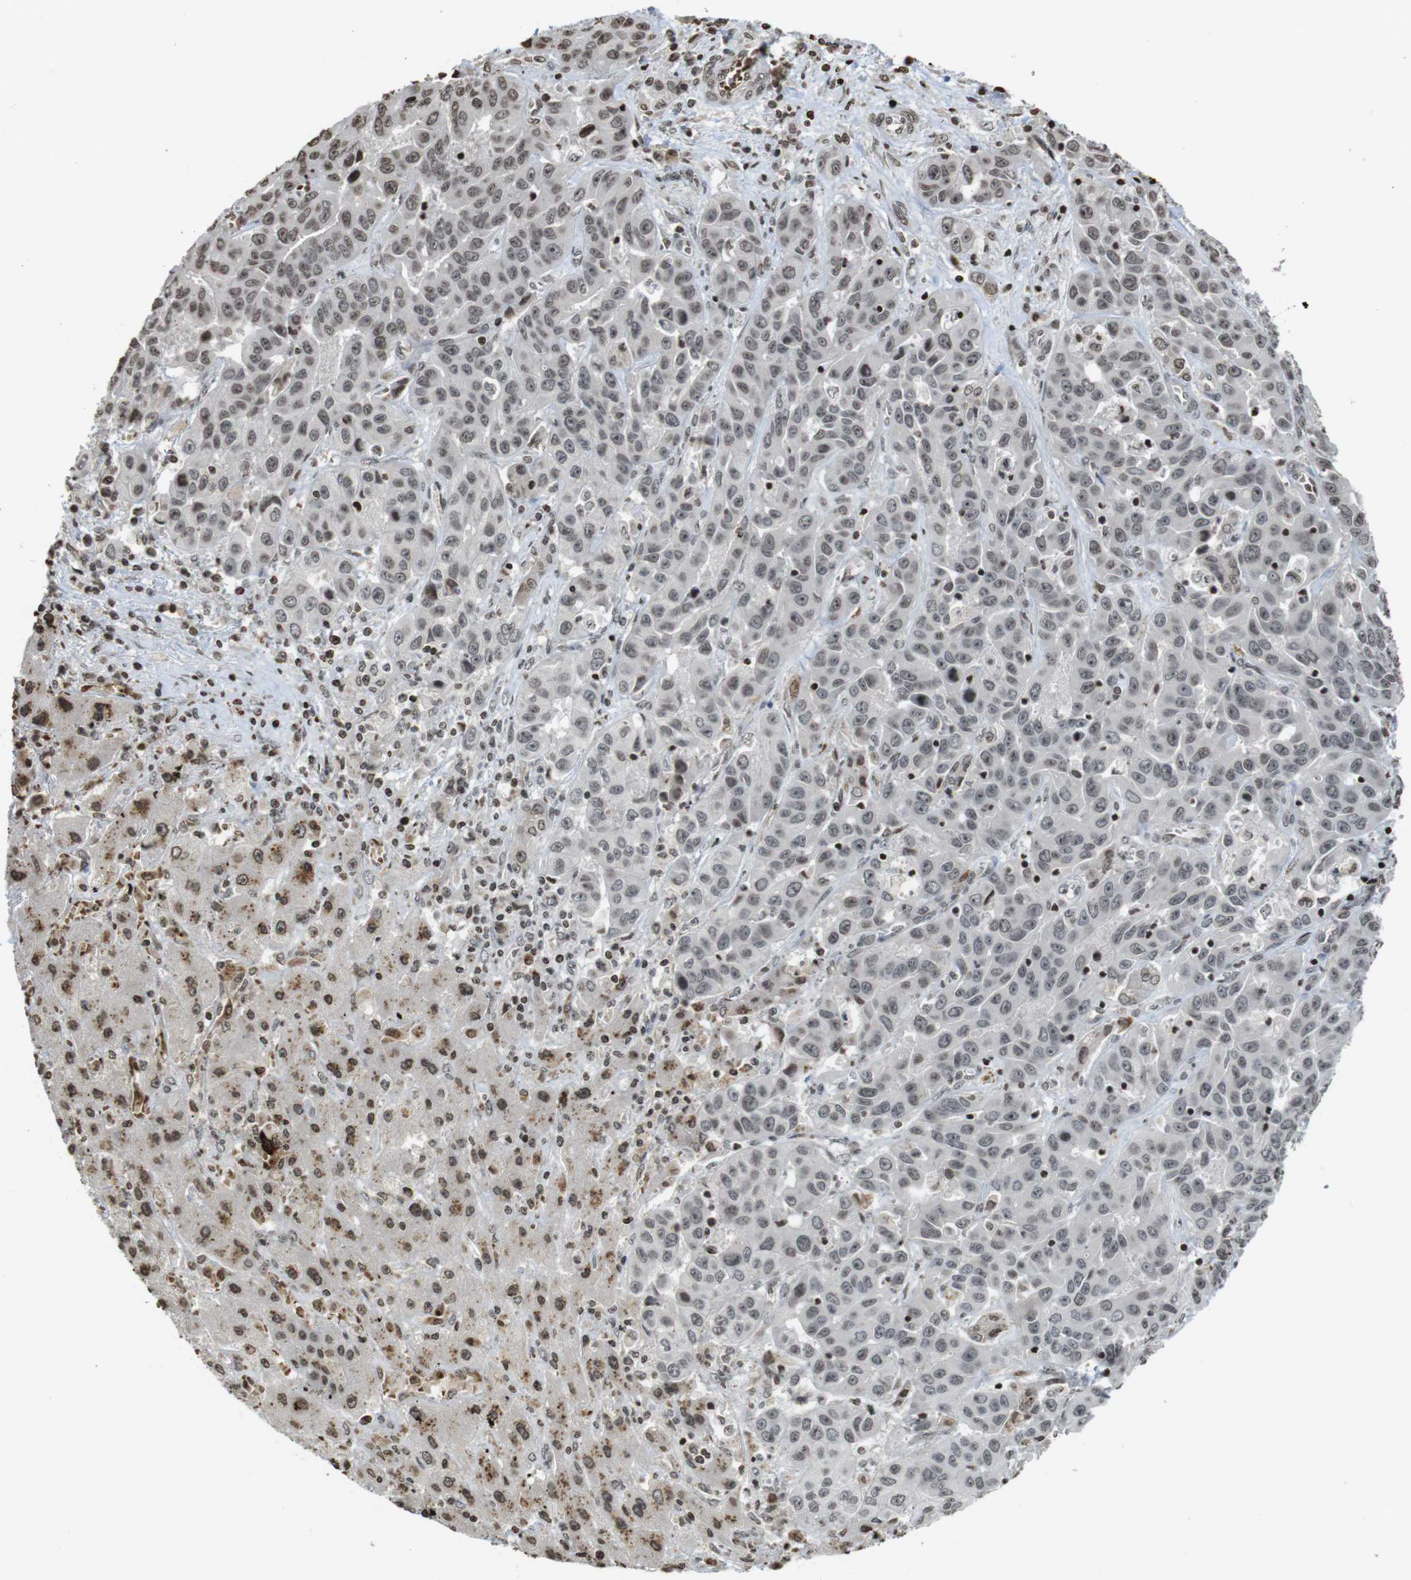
{"staining": {"intensity": "moderate", "quantity": "<25%", "location": "nuclear"}, "tissue": "liver cancer", "cell_type": "Tumor cells", "image_type": "cancer", "snomed": [{"axis": "morphology", "description": "Cholangiocarcinoma"}, {"axis": "topography", "description": "Liver"}], "caption": "Immunohistochemical staining of liver cancer (cholangiocarcinoma) demonstrates moderate nuclear protein staining in approximately <25% of tumor cells.", "gene": "FOXA3", "patient": {"sex": "female", "age": 52}}